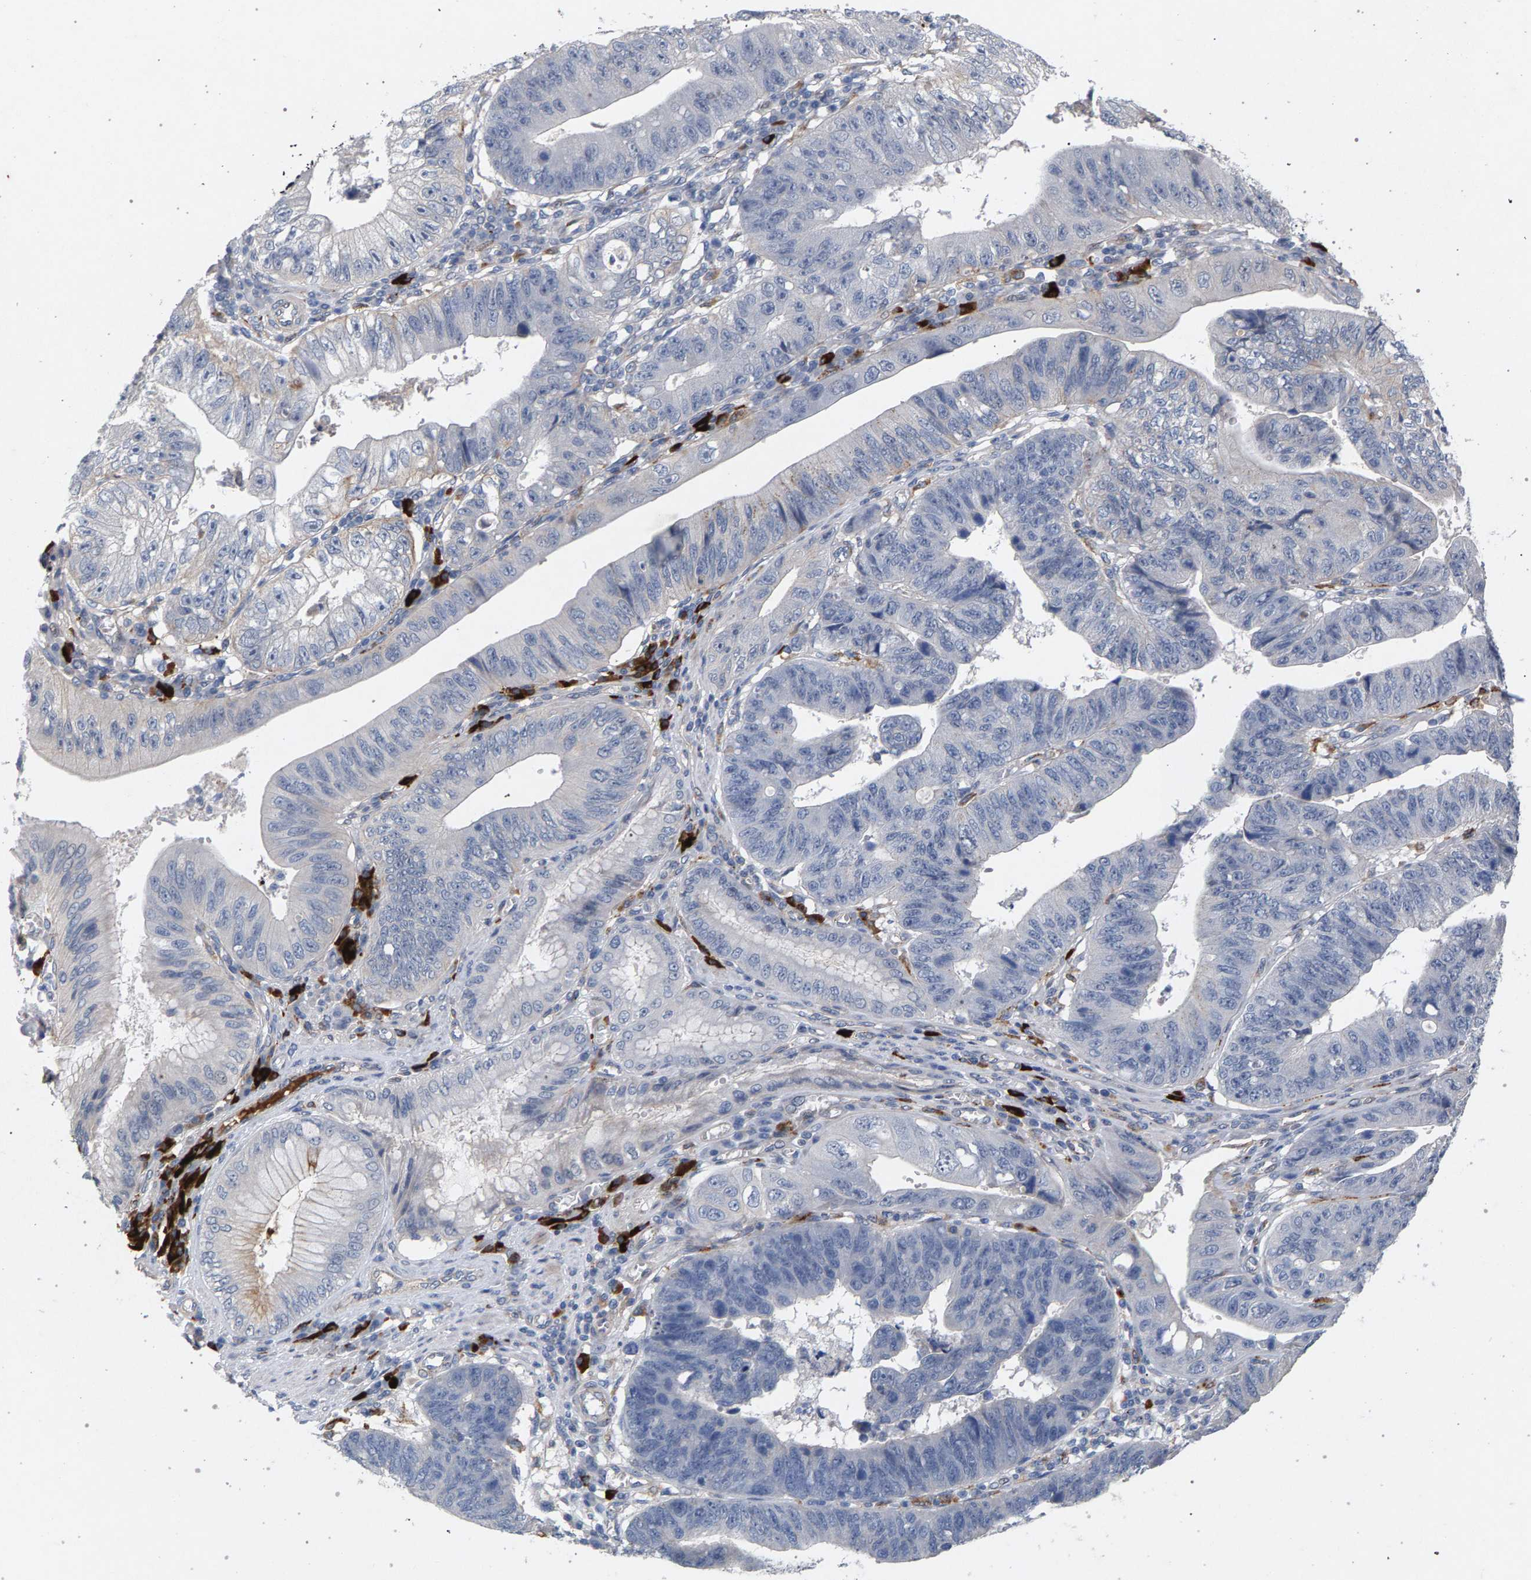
{"staining": {"intensity": "negative", "quantity": "none", "location": "none"}, "tissue": "stomach cancer", "cell_type": "Tumor cells", "image_type": "cancer", "snomed": [{"axis": "morphology", "description": "Adenocarcinoma, NOS"}, {"axis": "topography", "description": "Stomach"}], "caption": "A high-resolution histopathology image shows immunohistochemistry (IHC) staining of adenocarcinoma (stomach), which reveals no significant expression in tumor cells.", "gene": "MAMDC2", "patient": {"sex": "male", "age": 59}}